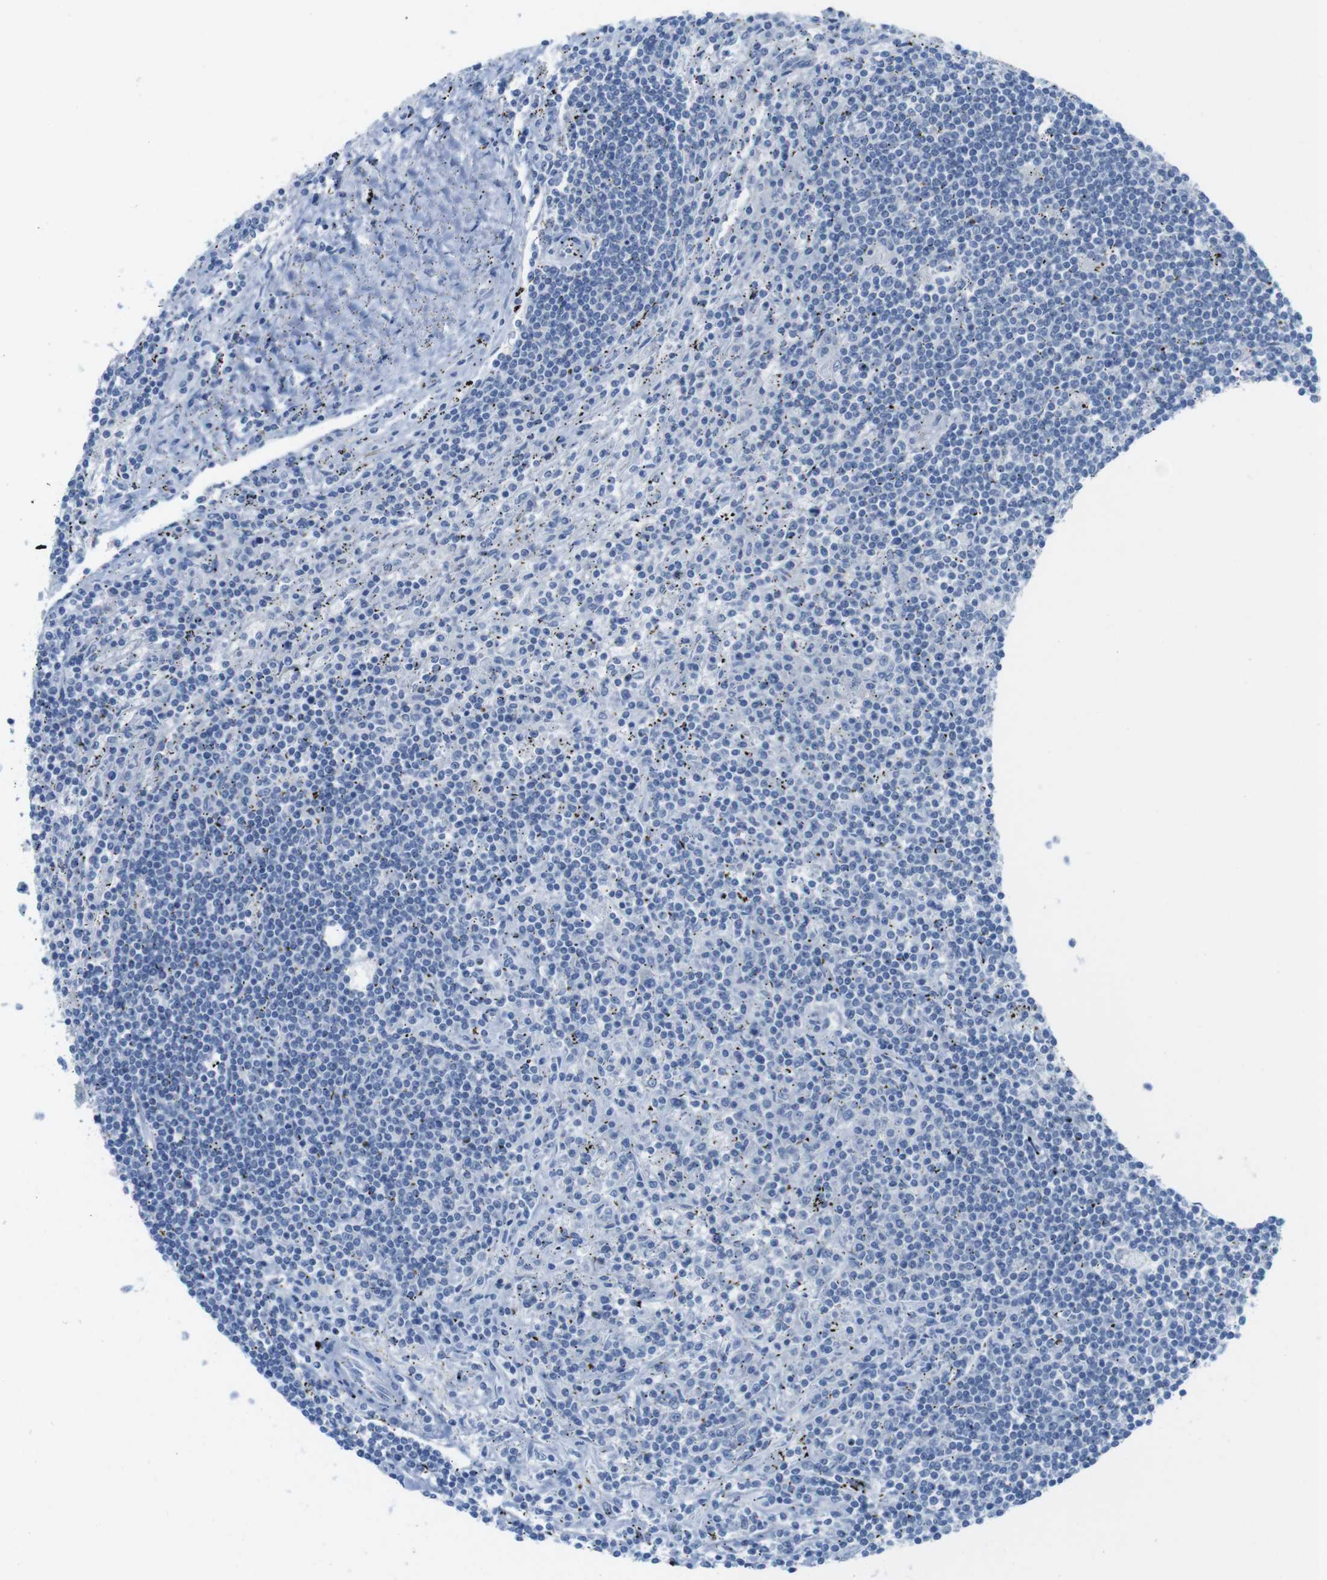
{"staining": {"intensity": "negative", "quantity": "none", "location": "none"}, "tissue": "lymphoma", "cell_type": "Tumor cells", "image_type": "cancer", "snomed": [{"axis": "morphology", "description": "Malignant lymphoma, non-Hodgkin's type, Low grade"}, {"axis": "topography", "description": "Spleen"}], "caption": "Image shows no protein expression in tumor cells of malignant lymphoma, non-Hodgkin's type (low-grade) tissue.", "gene": "OPN1SW", "patient": {"sex": "male", "age": 76}}